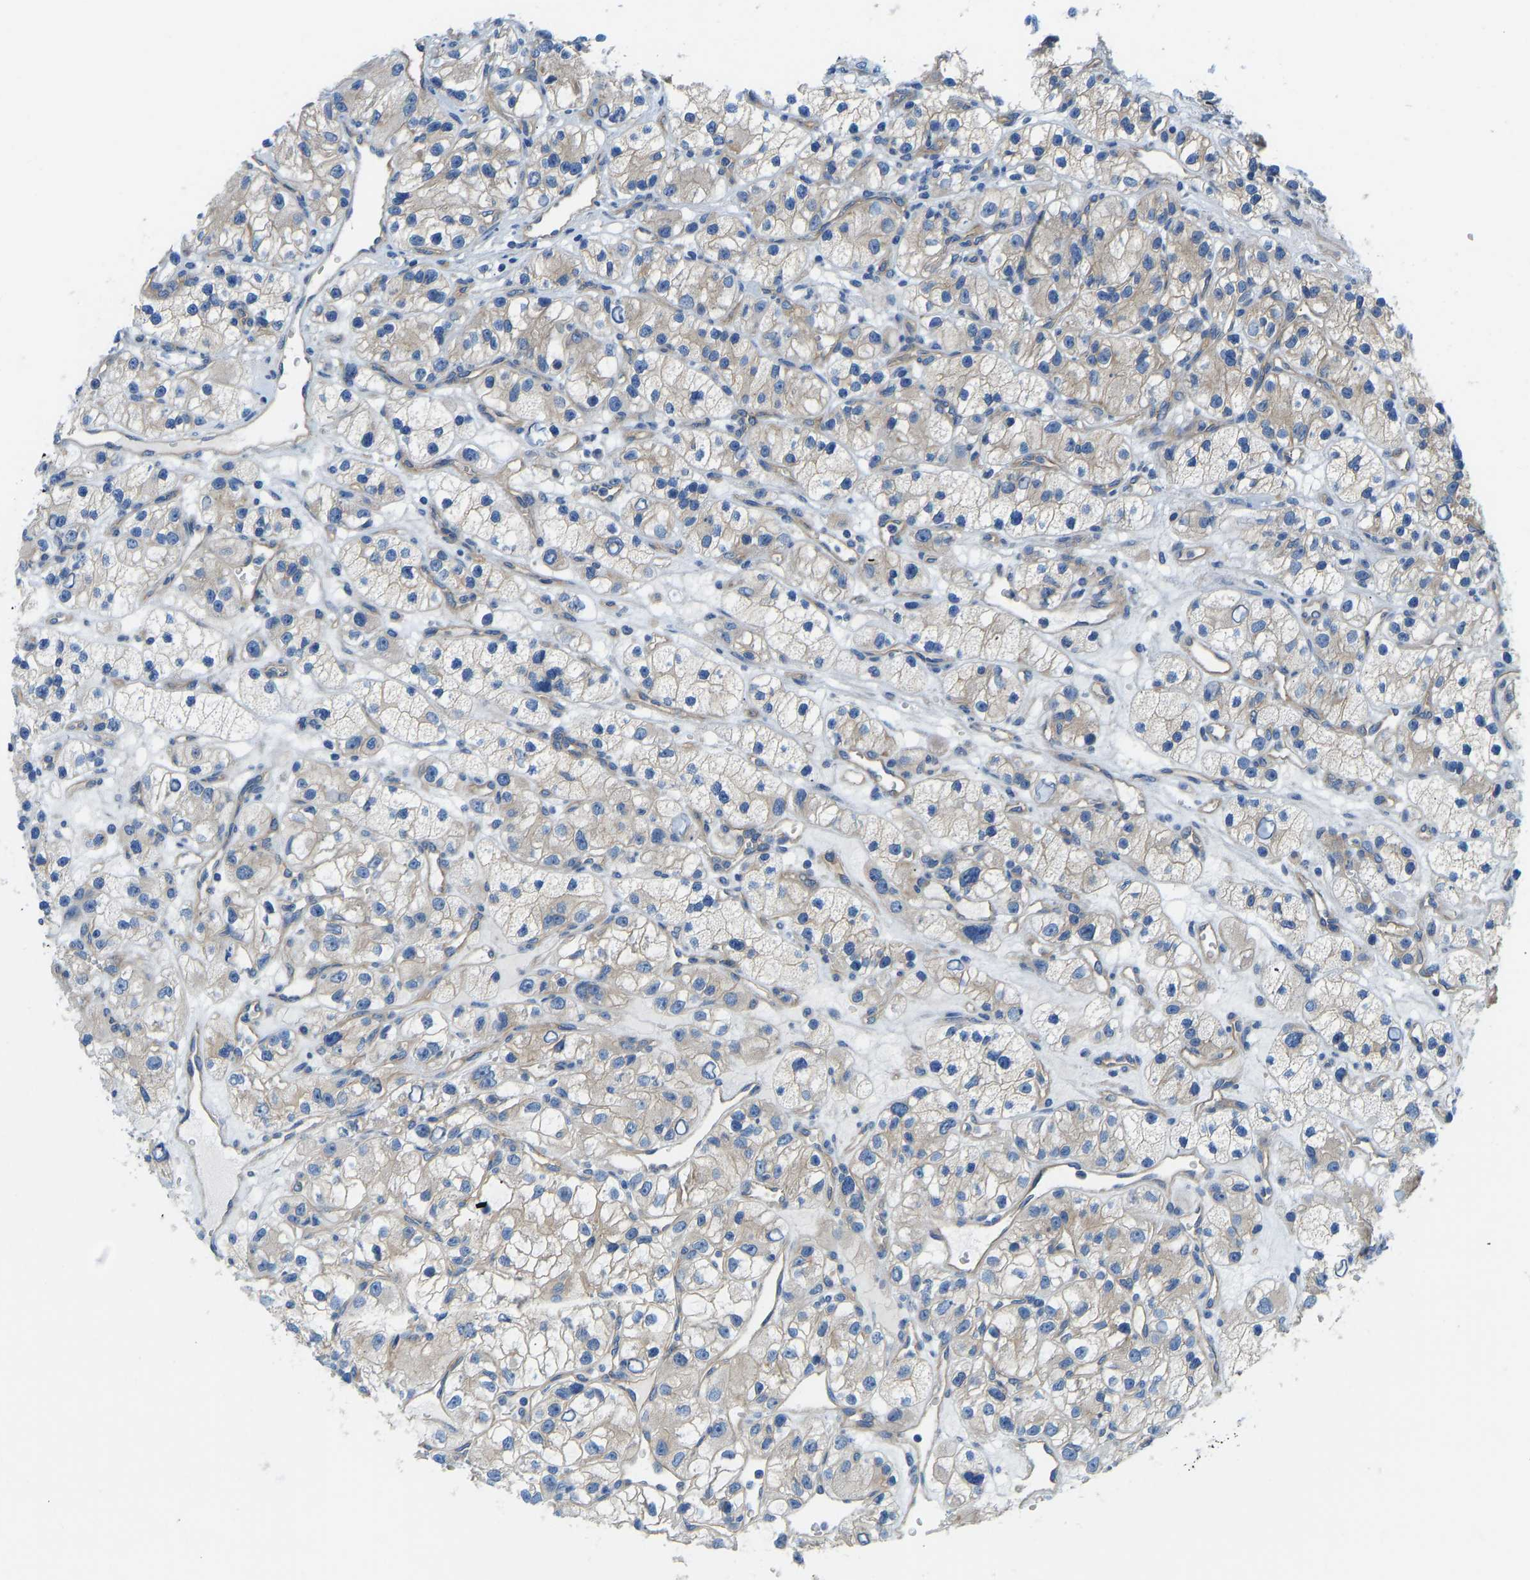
{"staining": {"intensity": "weak", "quantity": "25%-75%", "location": "cytoplasmic/membranous"}, "tissue": "renal cancer", "cell_type": "Tumor cells", "image_type": "cancer", "snomed": [{"axis": "morphology", "description": "Adenocarcinoma, NOS"}, {"axis": "topography", "description": "Kidney"}], "caption": "Renal cancer stained for a protein (brown) shows weak cytoplasmic/membranous positive expression in about 25%-75% of tumor cells.", "gene": "CHAD", "patient": {"sex": "female", "age": 57}}